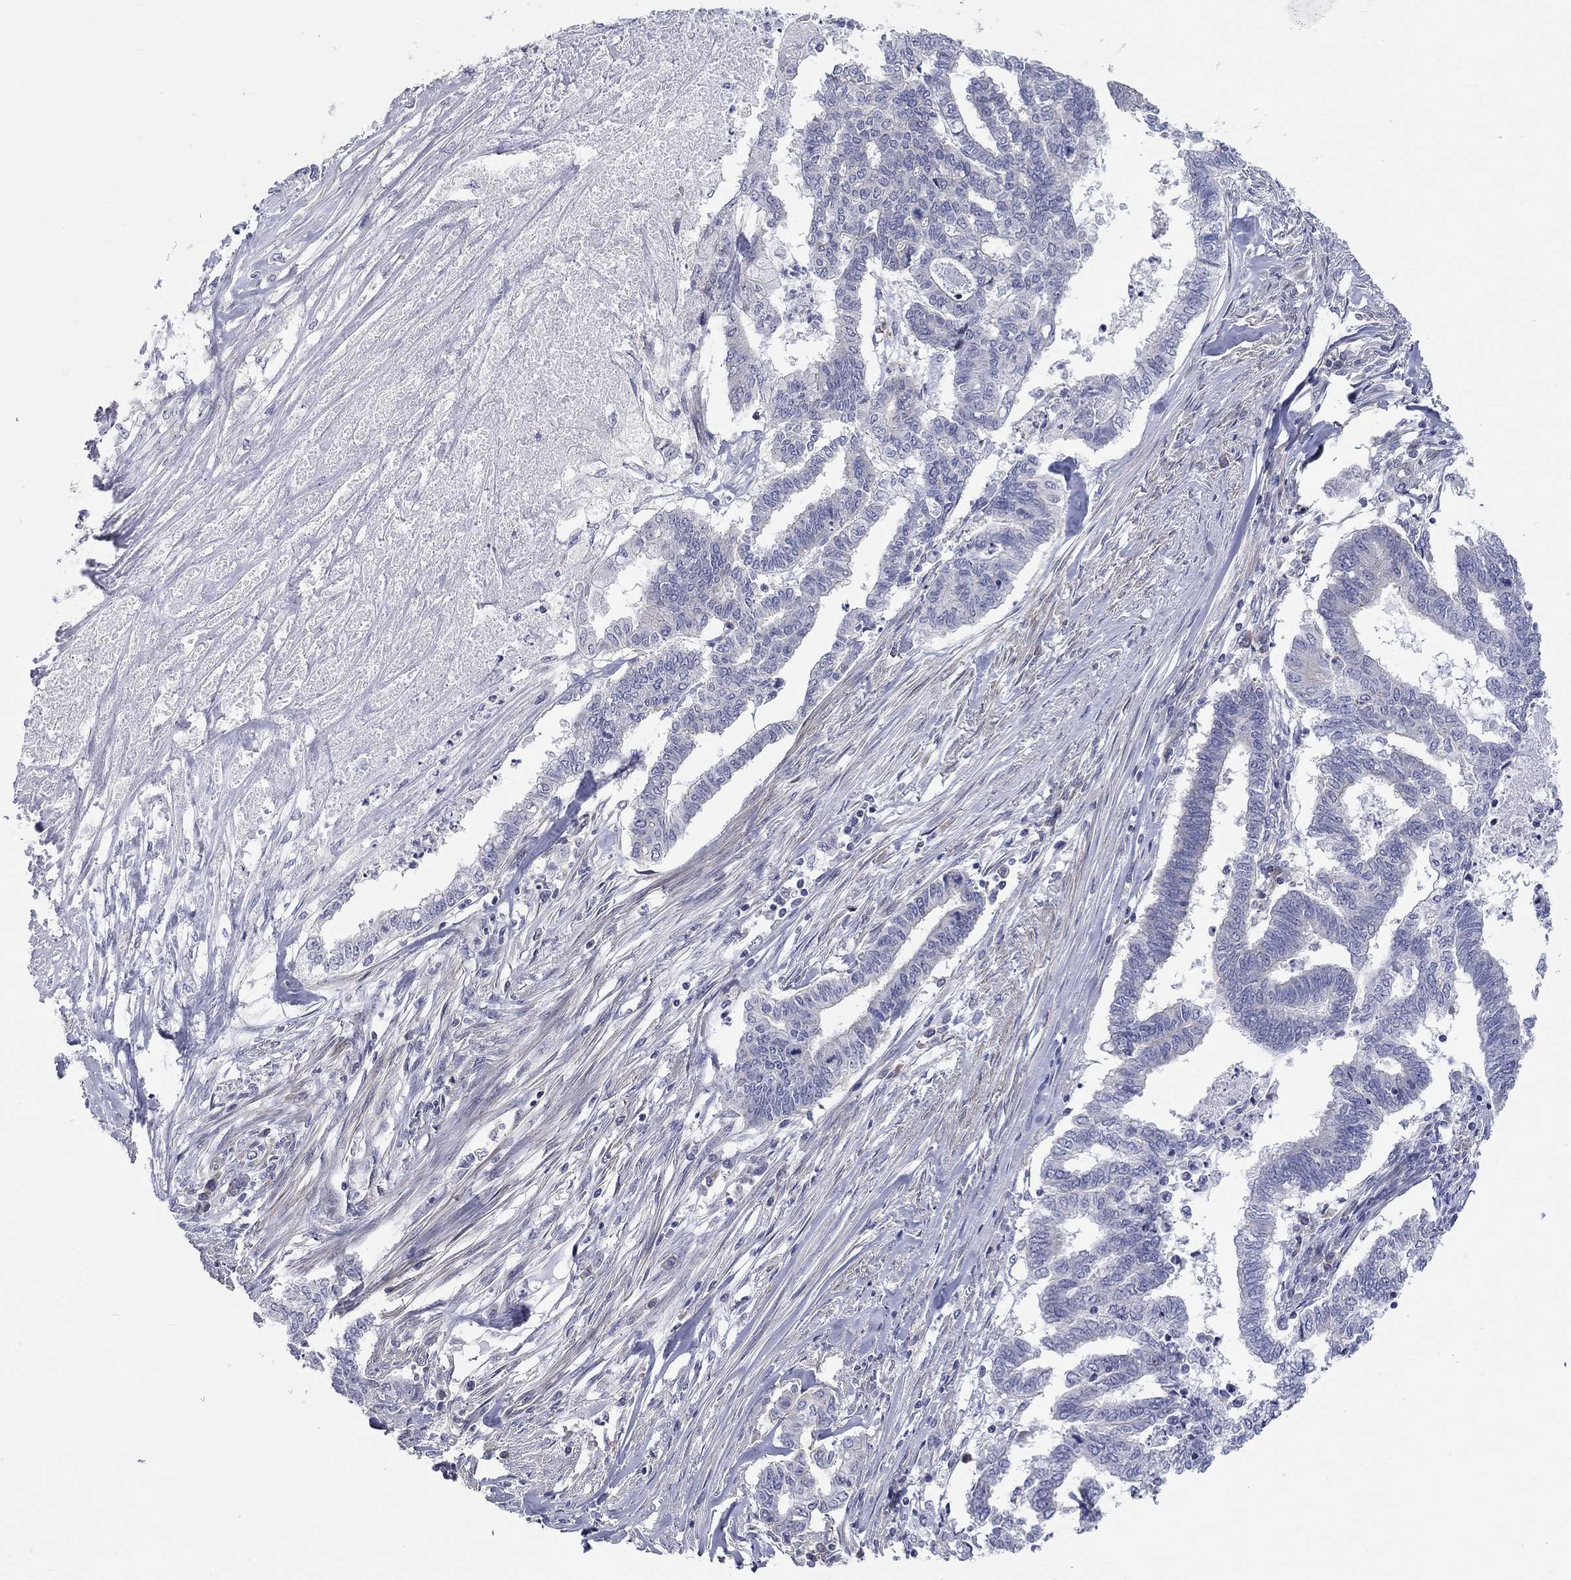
{"staining": {"intensity": "negative", "quantity": "none", "location": "none"}, "tissue": "endometrial cancer", "cell_type": "Tumor cells", "image_type": "cancer", "snomed": [{"axis": "morphology", "description": "Adenocarcinoma, NOS"}, {"axis": "topography", "description": "Endometrium"}], "caption": "There is no significant expression in tumor cells of endometrial cancer (adenocarcinoma). Nuclei are stained in blue.", "gene": "PCDHGA10", "patient": {"sex": "female", "age": 79}}